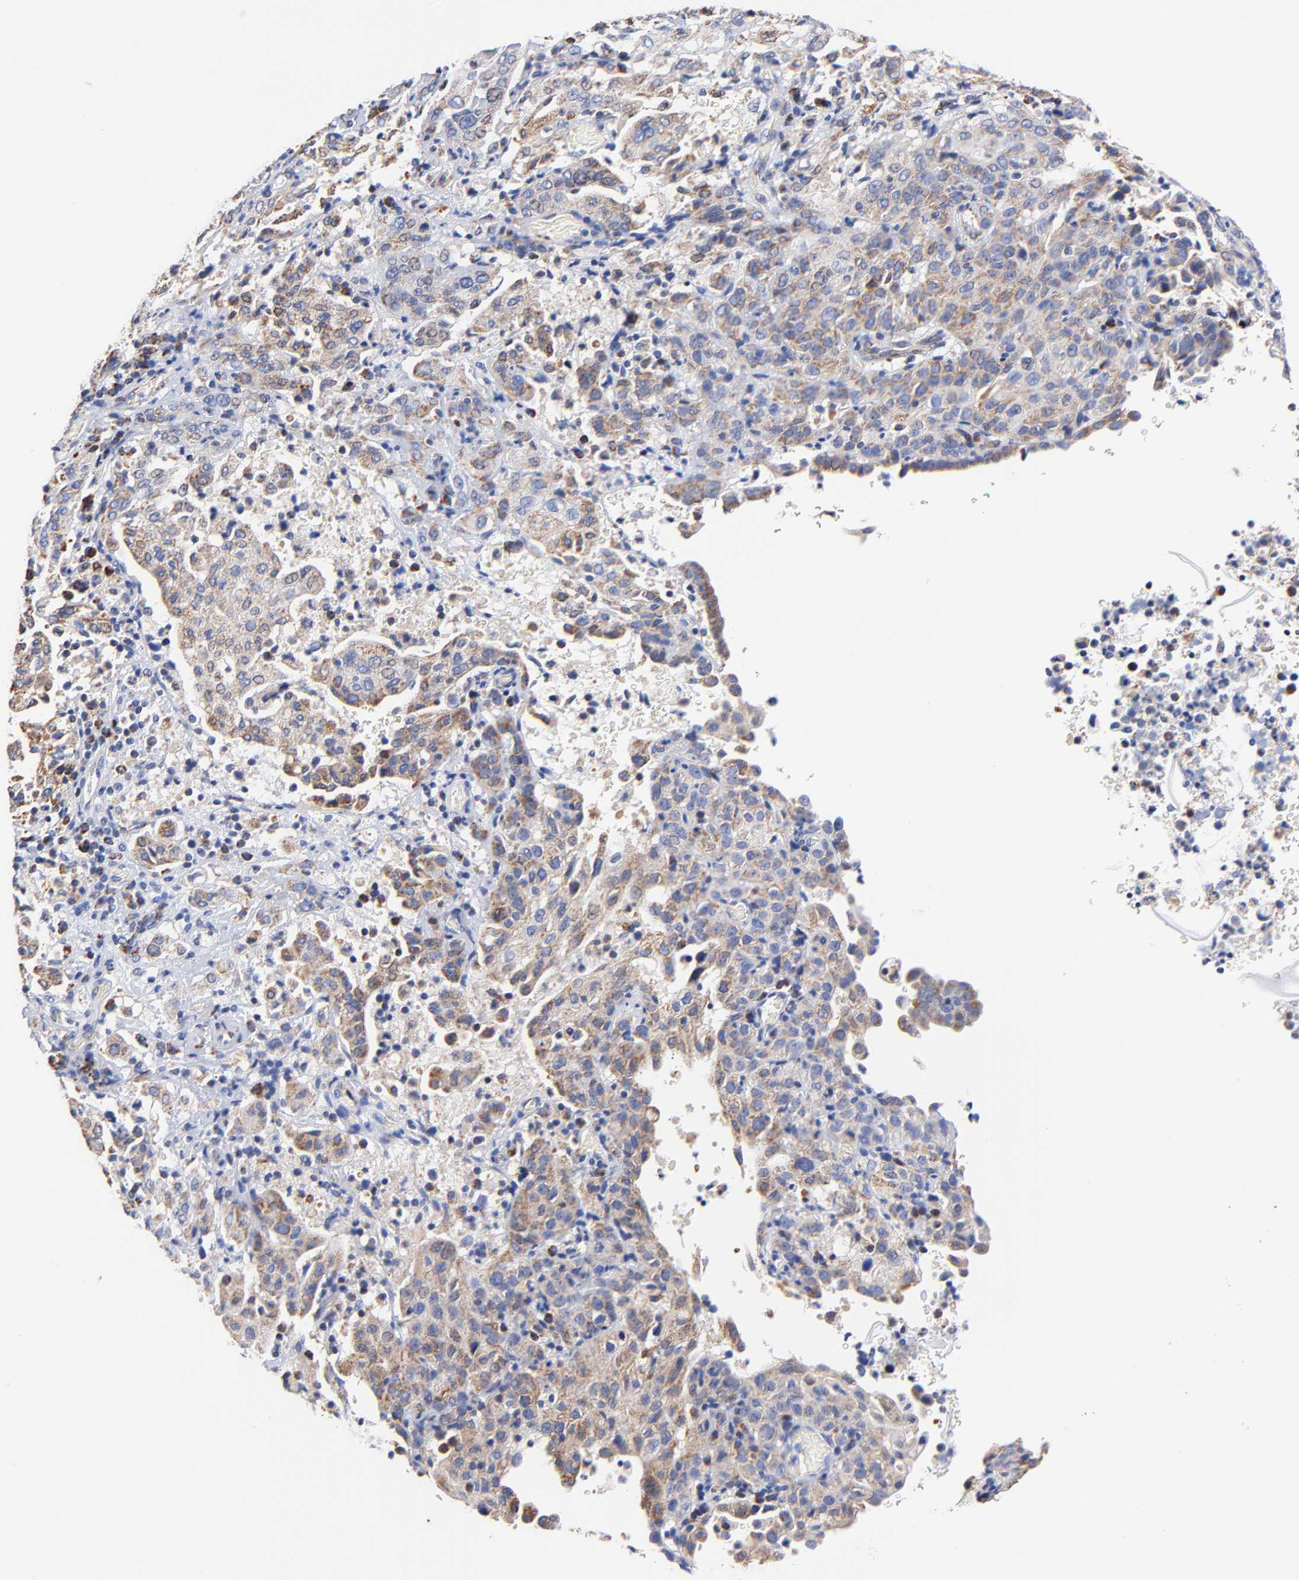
{"staining": {"intensity": "moderate", "quantity": "25%-75%", "location": "cytoplasmic/membranous"}, "tissue": "cervical cancer", "cell_type": "Tumor cells", "image_type": "cancer", "snomed": [{"axis": "morphology", "description": "Squamous cell carcinoma, NOS"}, {"axis": "topography", "description": "Cervix"}], "caption": "Human cervical cancer stained with a brown dye exhibits moderate cytoplasmic/membranous positive staining in approximately 25%-75% of tumor cells.", "gene": "ATP5F1D", "patient": {"sex": "female", "age": 41}}